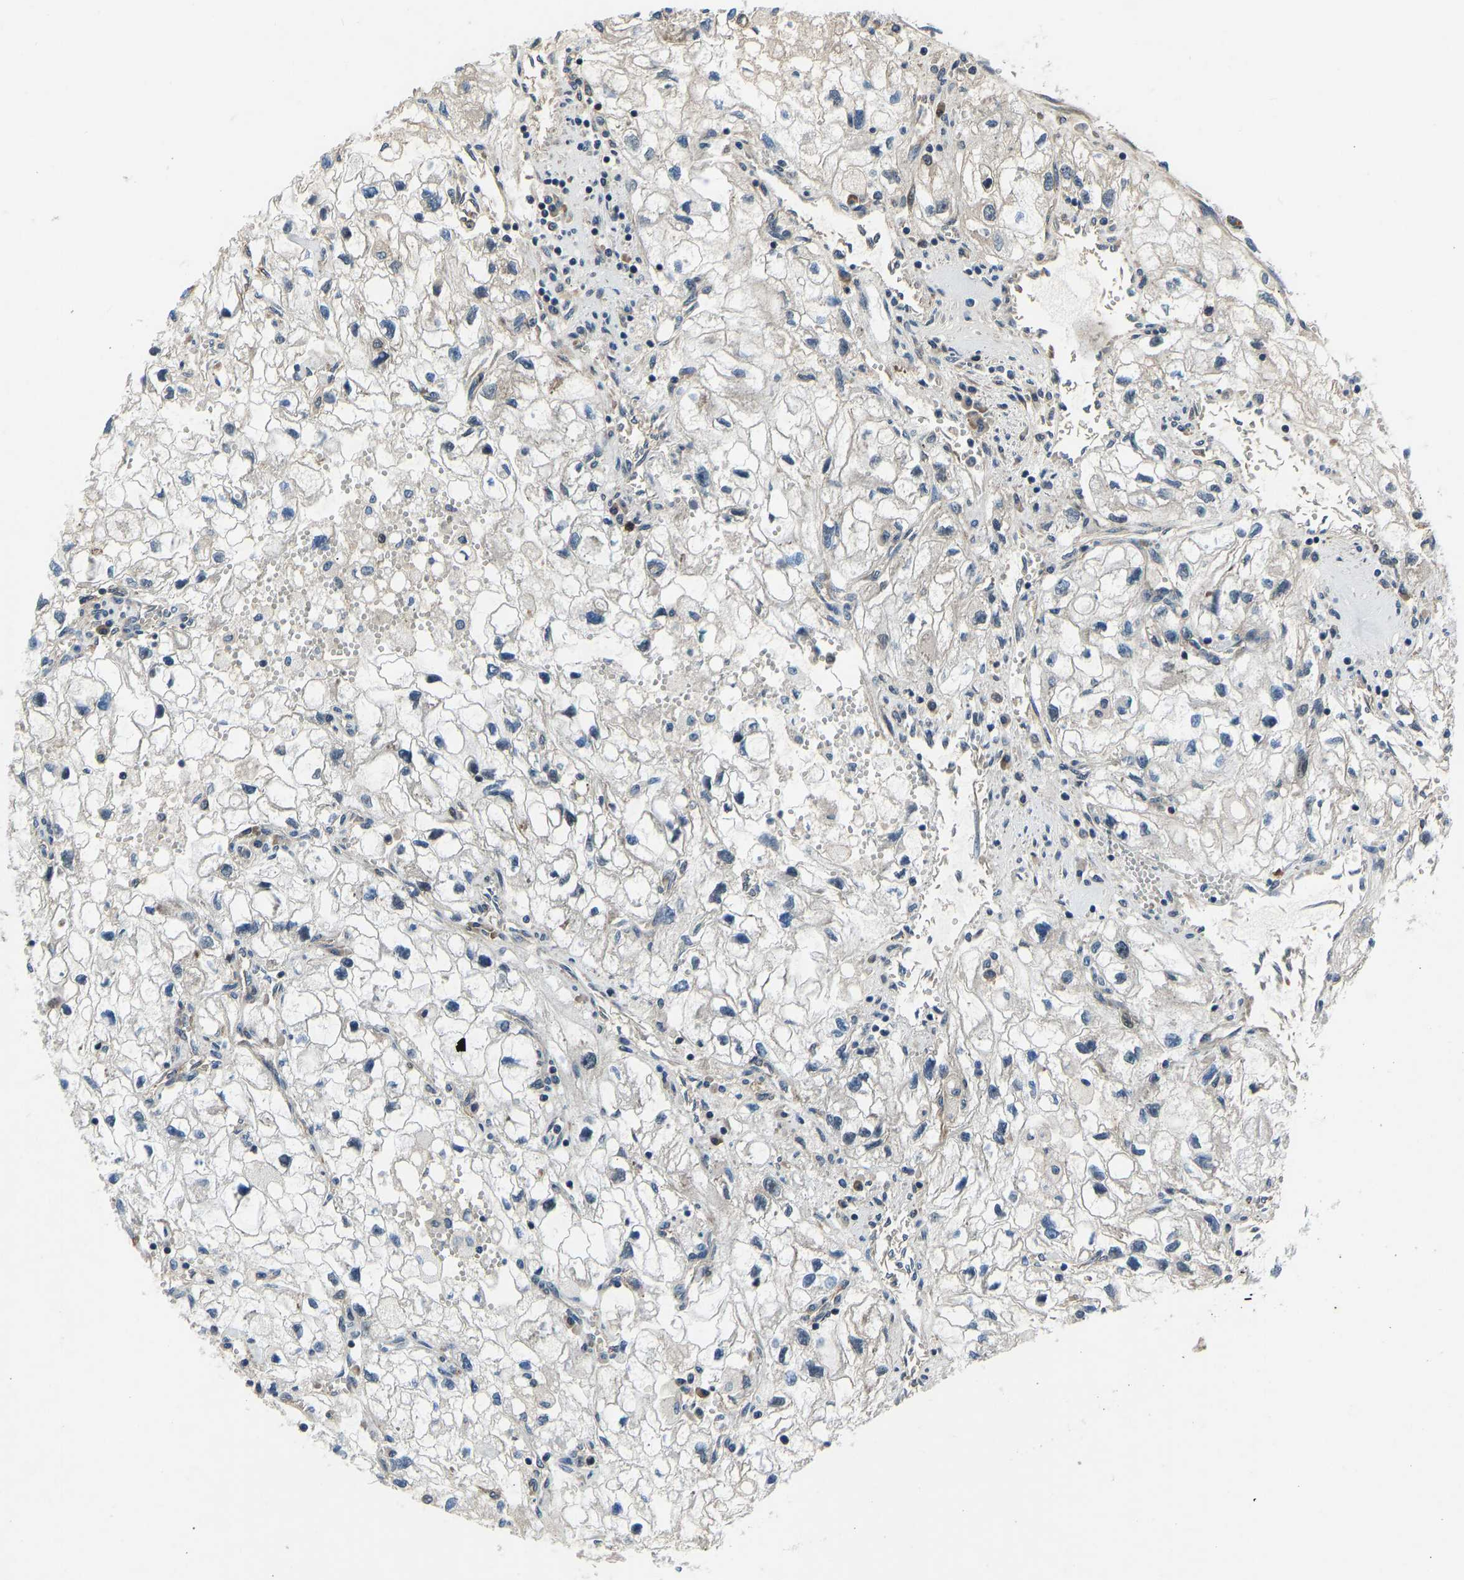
{"staining": {"intensity": "negative", "quantity": "none", "location": "none"}, "tissue": "renal cancer", "cell_type": "Tumor cells", "image_type": "cancer", "snomed": [{"axis": "morphology", "description": "Adenocarcinoma, NOS"}, {"axis": "topography", "description": "Kidney"}], "caption": "Immunohistochemistry (IHC) of adenocarcinoma (renal) reveals no expression in tumor cells.", "gene": "RLIM", "patient": {"sex": "female", "age": 70}}